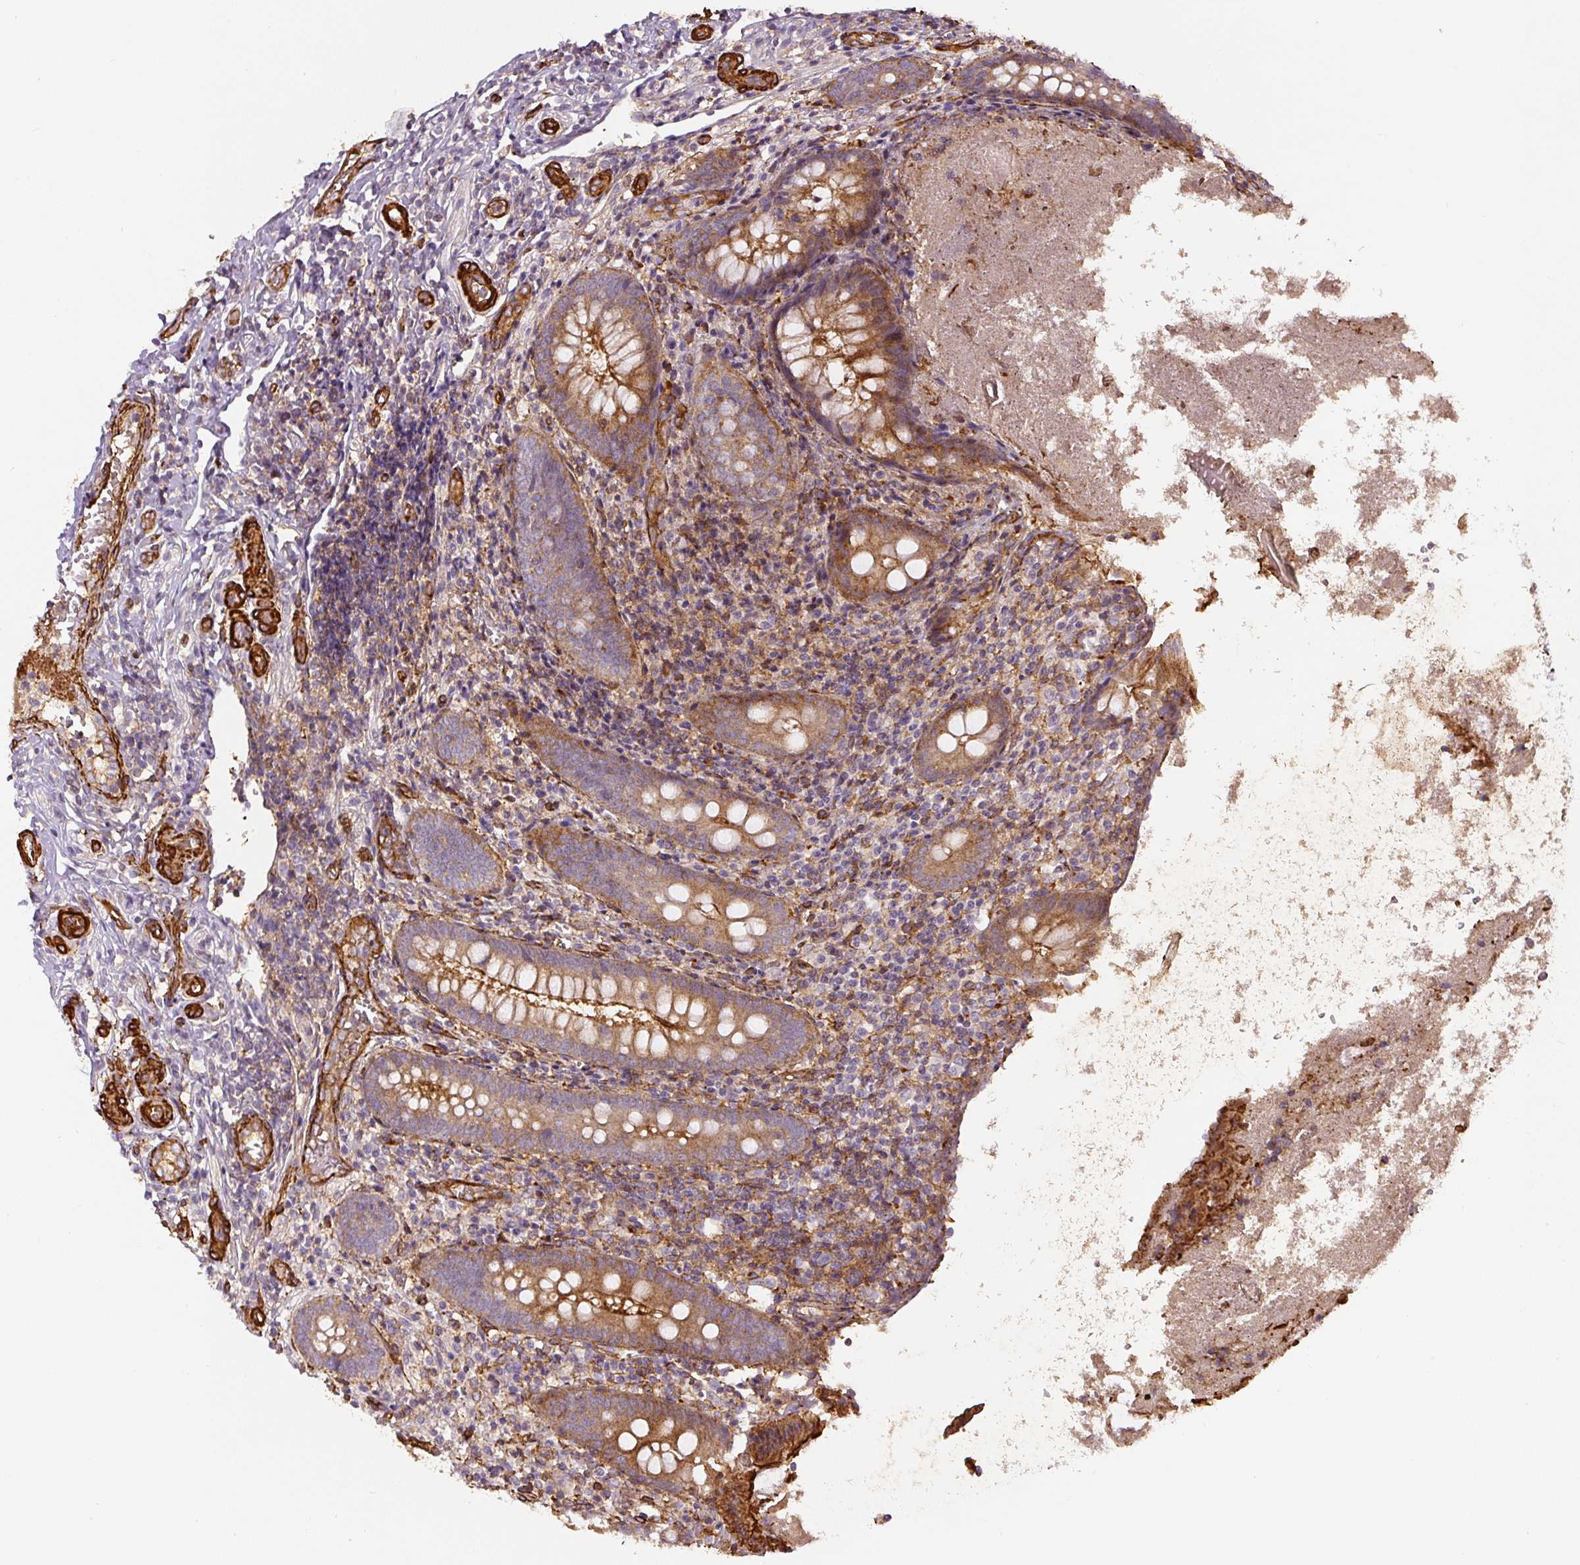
{"staining": {"intensity": "moderate", "quantity": ">75%", "location": "cytoplasmic/membranous"}, "tissue": "appendix", "cell_type": "Glandular cells", "image_type": "normal", "snomed": [{"axis": "morphology", "description": "Normal tissue, NOS"}, {"axis": "topography", "description": "Appendix"}], "caption": "High-power microscopy captured an IHC photomicrograph of unremarkable appendix, revealing moderate cytoplasmic/membranous positivity in approximately >75% of glandular cells.", "gene": "MYL12A", "patient": {"sex": "female", "age": 17}}